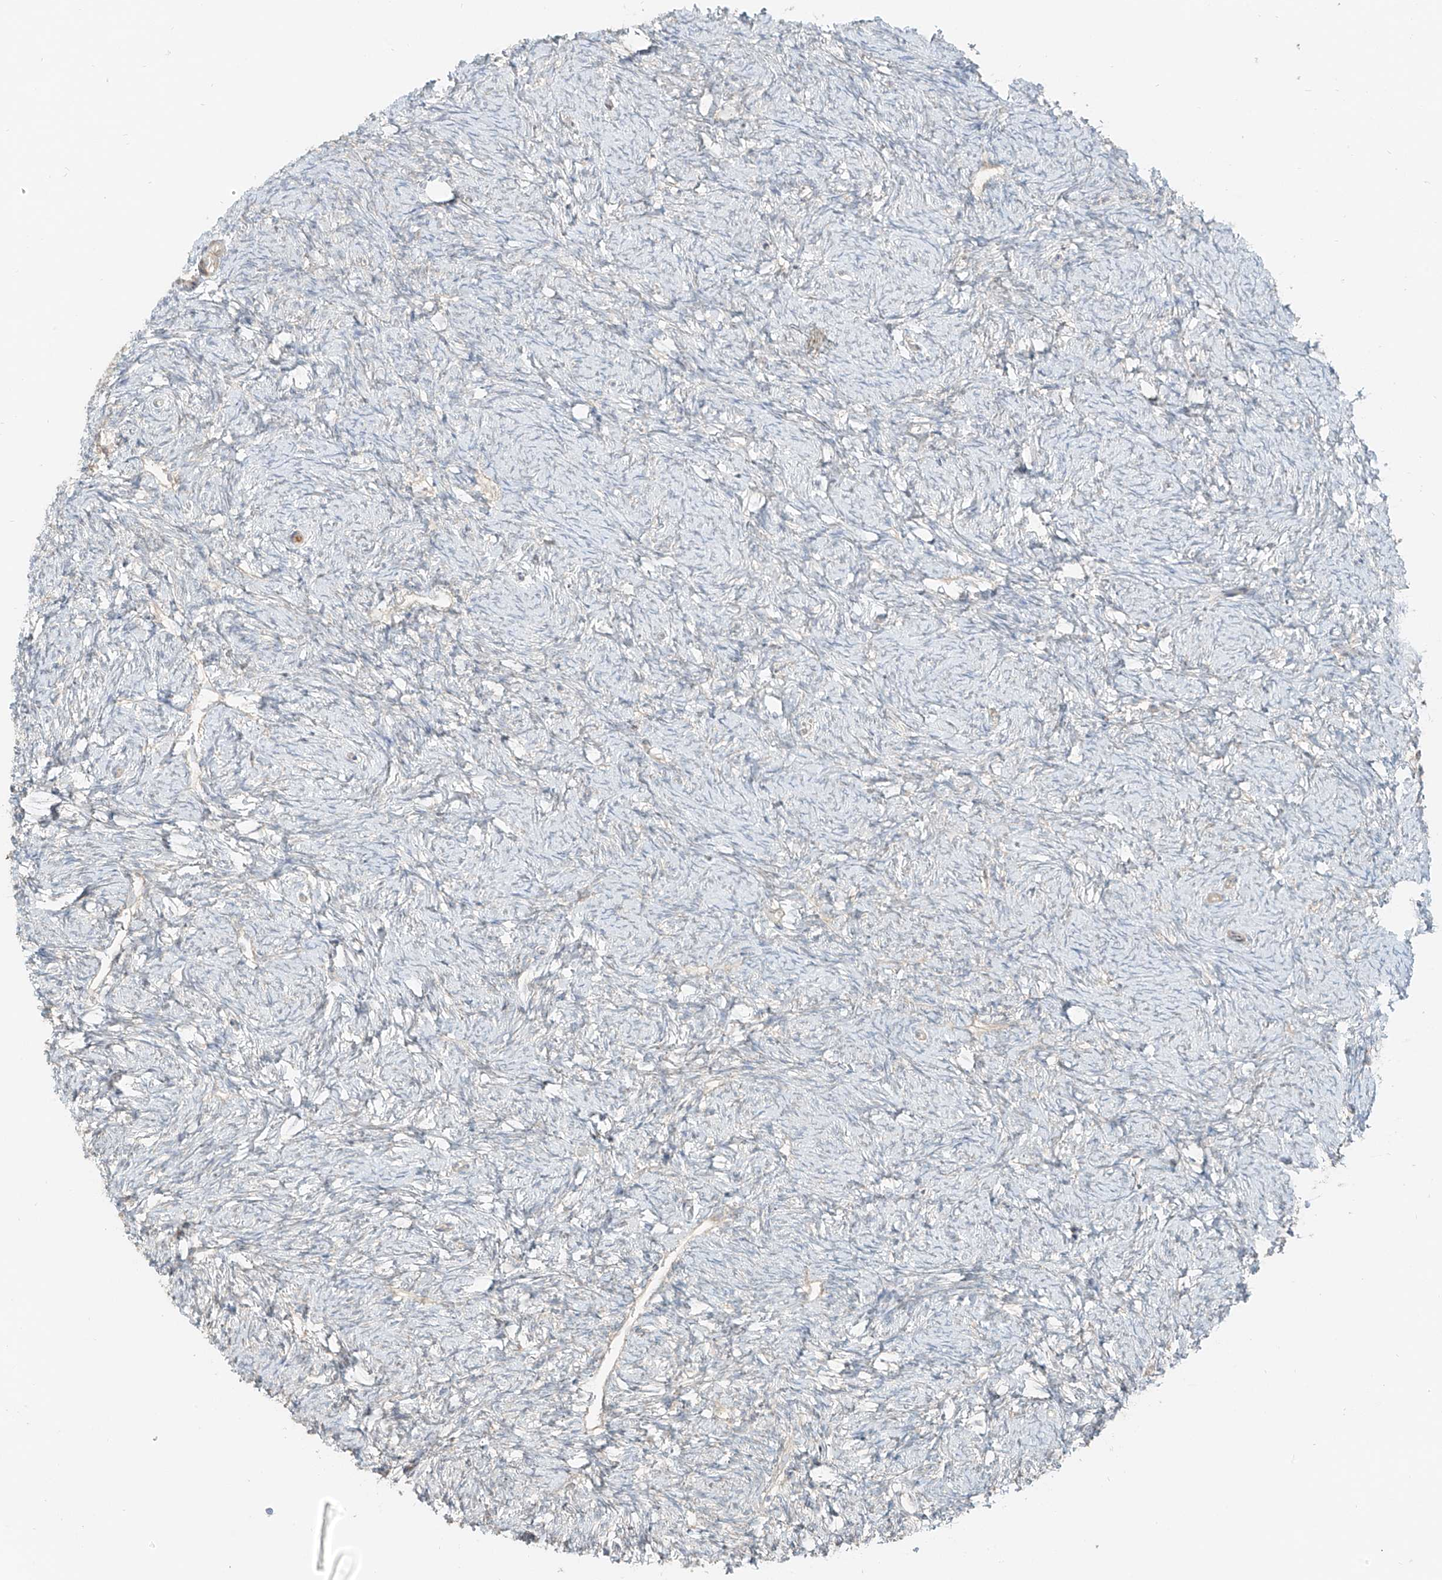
{"staining": {"intensity": "negative", "quantity": "none", "location": "none"}, "tissue": "ovary", "cell_type": "Follicle cells", "image_type": "normal", "snomed": [{"axis": "morphology", "description": "Normal tissue, NOS"}, {"axis": "morphology", "description": "Cyst, NOS"}, {"axis": "topography", "description": "Ovary"}], "caption": "This is a histopathology image of immunohistochemistry (IHC) staining of normal ovary, which shows no staining in follicle cells.", "gene": "FSTL1", "patient": {"sex": "female", "age": 33}}